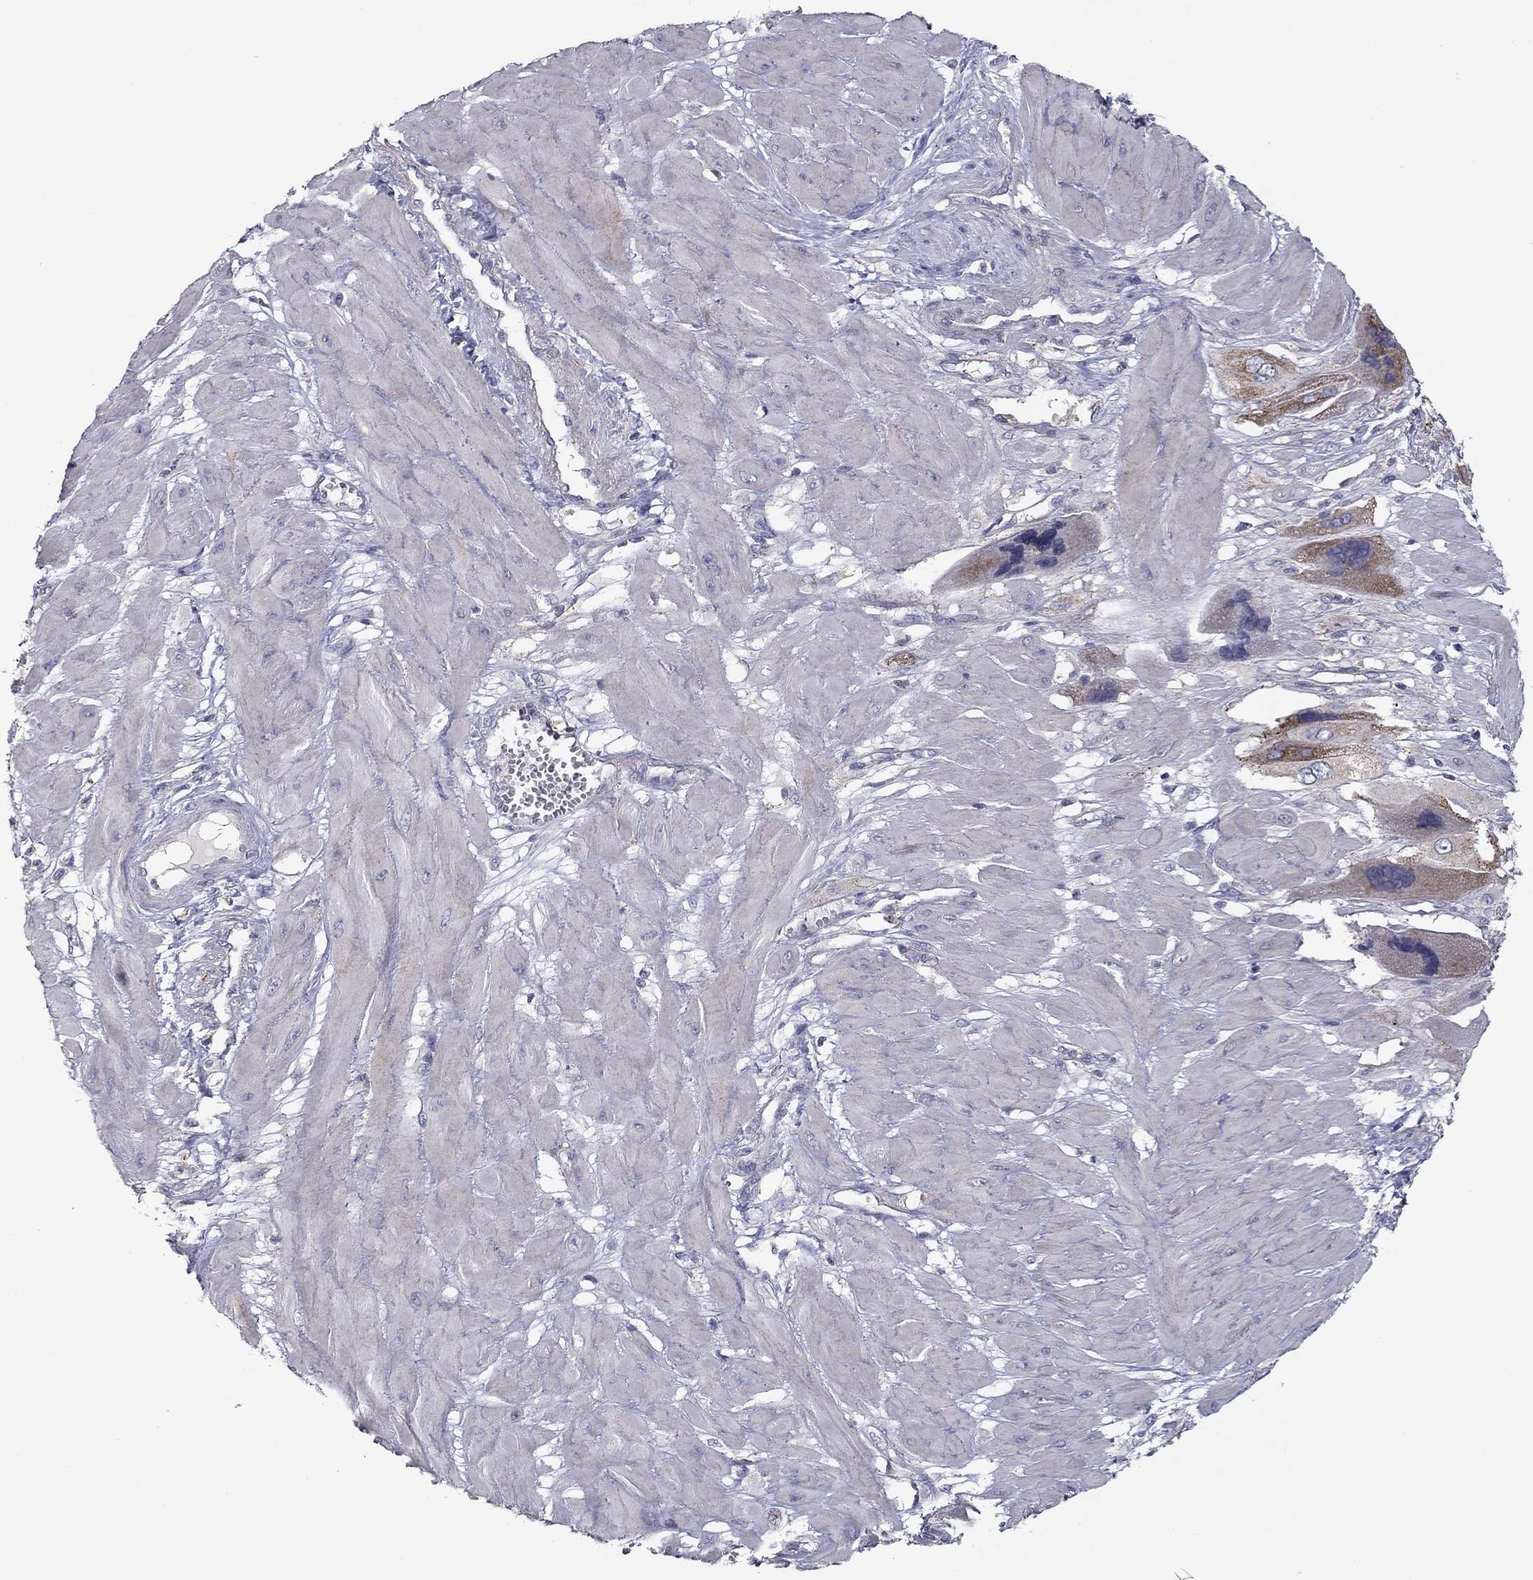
{"staining": {"intensity": "moderate", "quantity": "25%-75%", "location": "cytoplasmic/membranous"}, "tissue": "cervical cancer", "cell_type": "Tumor cells", "image_type": "cancer", "snomed": [{"axis": "morphology", "description": "Squamous cell carcinoma, NOS"}, {"axis": "topography", "description": "Cervix"}], "caption": "Immunohistochemical staining of human cervical cancer displays medium levels of moderate cytoplasmic/membranous protein staining in approximately 25%-75% of tumor cells.", "gene": "SEPTIN3", "patient": {"sex": "female", "age": 34}}